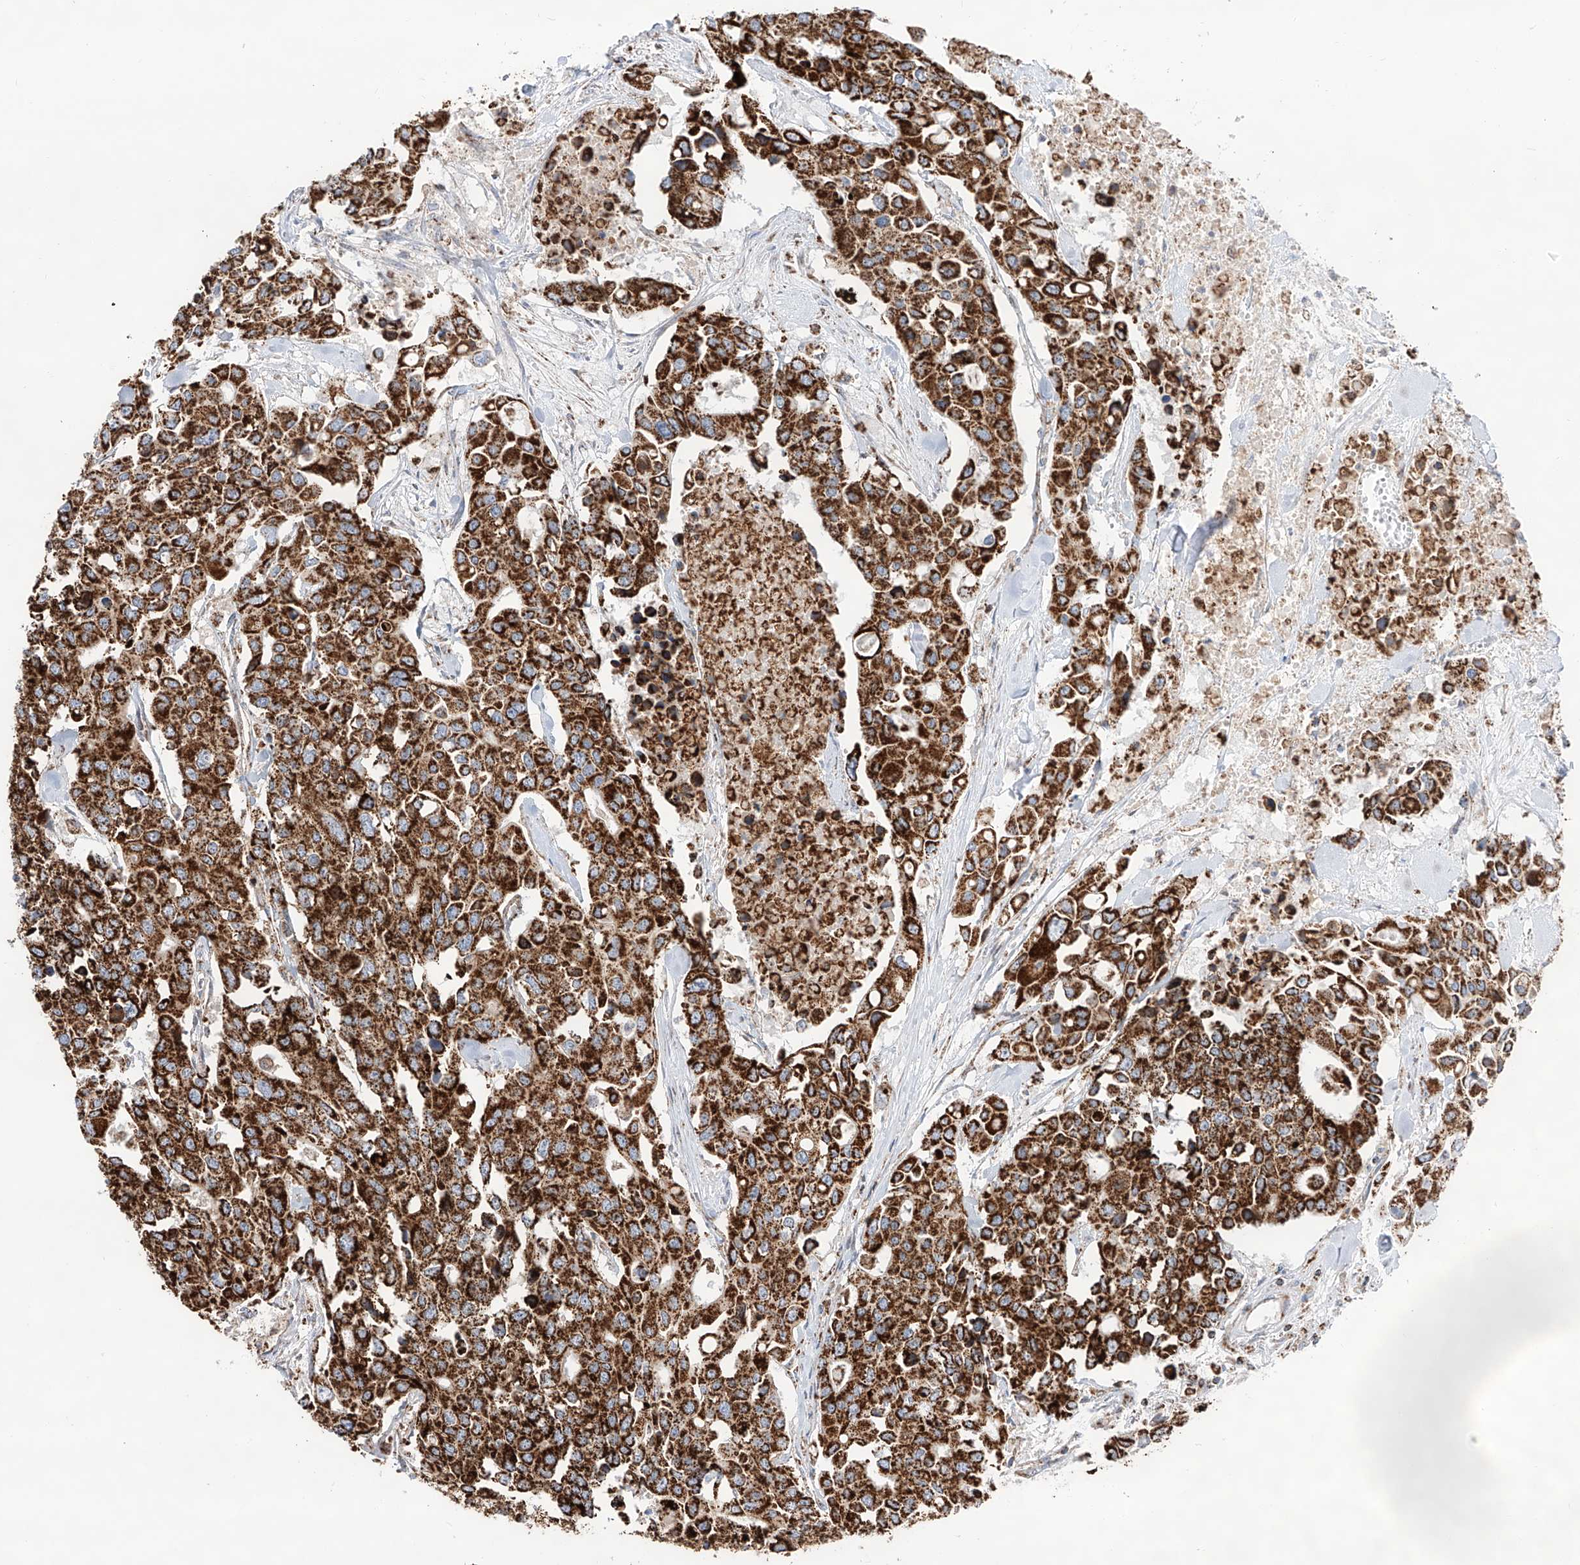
{"staining": {"intensity": "strong", "quantity": ">75%", "location": "cytoplasmic/membranous"}, "tissue": "colorectal cancer", "cell_type": "Tumor cells", "image_type": "cancer", "snomed": [{"axis": "morphology", "description": "Adenocarcinoma, NOS"}, {"axis": "topography", "description": "Colon"}], "caption": "Approximately >75% of tumor cells in human colorectal adenocarcinoma display strong cytoplasmic/membranous protein staining as visualized by brown immunohistochemical staining.", "gene": "TTC27", "patient": {"sex": "male", "age": 77}}